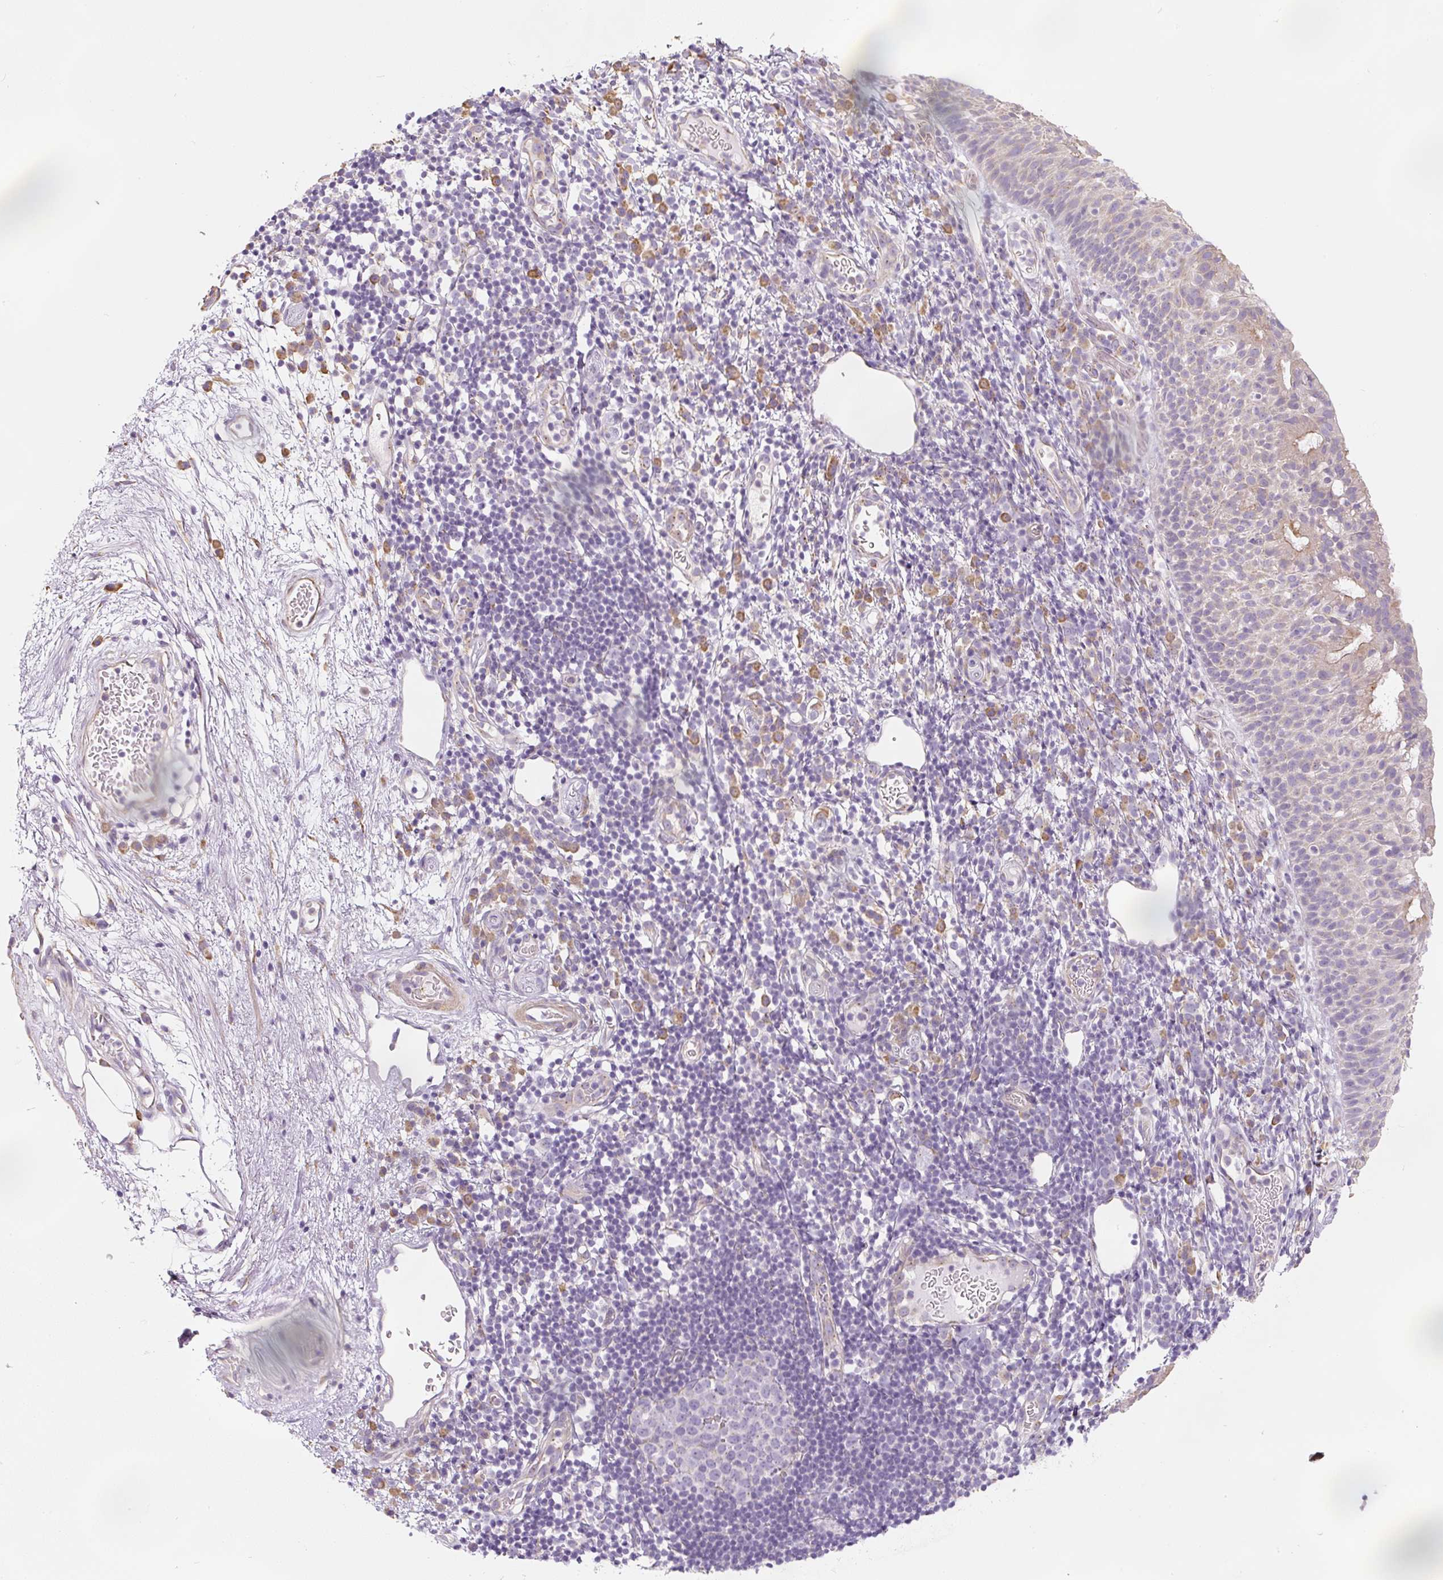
{"staining": {"intensity": "weak", "quantity": "25%-75%", "location": "cytoplasmic/membranous"}, "tissue": "nasopharynx", "cell_type": "Respiratory epithelial cells", "image_type": "normal", "snomed": [{"axis": "morphology", "description": "Normal tissue, NOS"}, {"axis": "topography", "description": "Lymph node"}, {"axis": "topography", "description": "Cartilage tissue"}, {"axis": "topography", "description": "Nasopharynx"}], "caption": "Immunohistochemistry staining of normal nasopharynx, which reveals low levels of weak cytoplasmic/membranous positivity in about 25%-75% of respiratory epithelial cells indicating weak cytoplasmic/membranous protein staining. The staining was performed using DAB (brown) for protein detection and nuclei were counterstained in hematoxylin (blue).", "gene": "PWWP3B", "patient": {"sex": "male", "age": 63}}